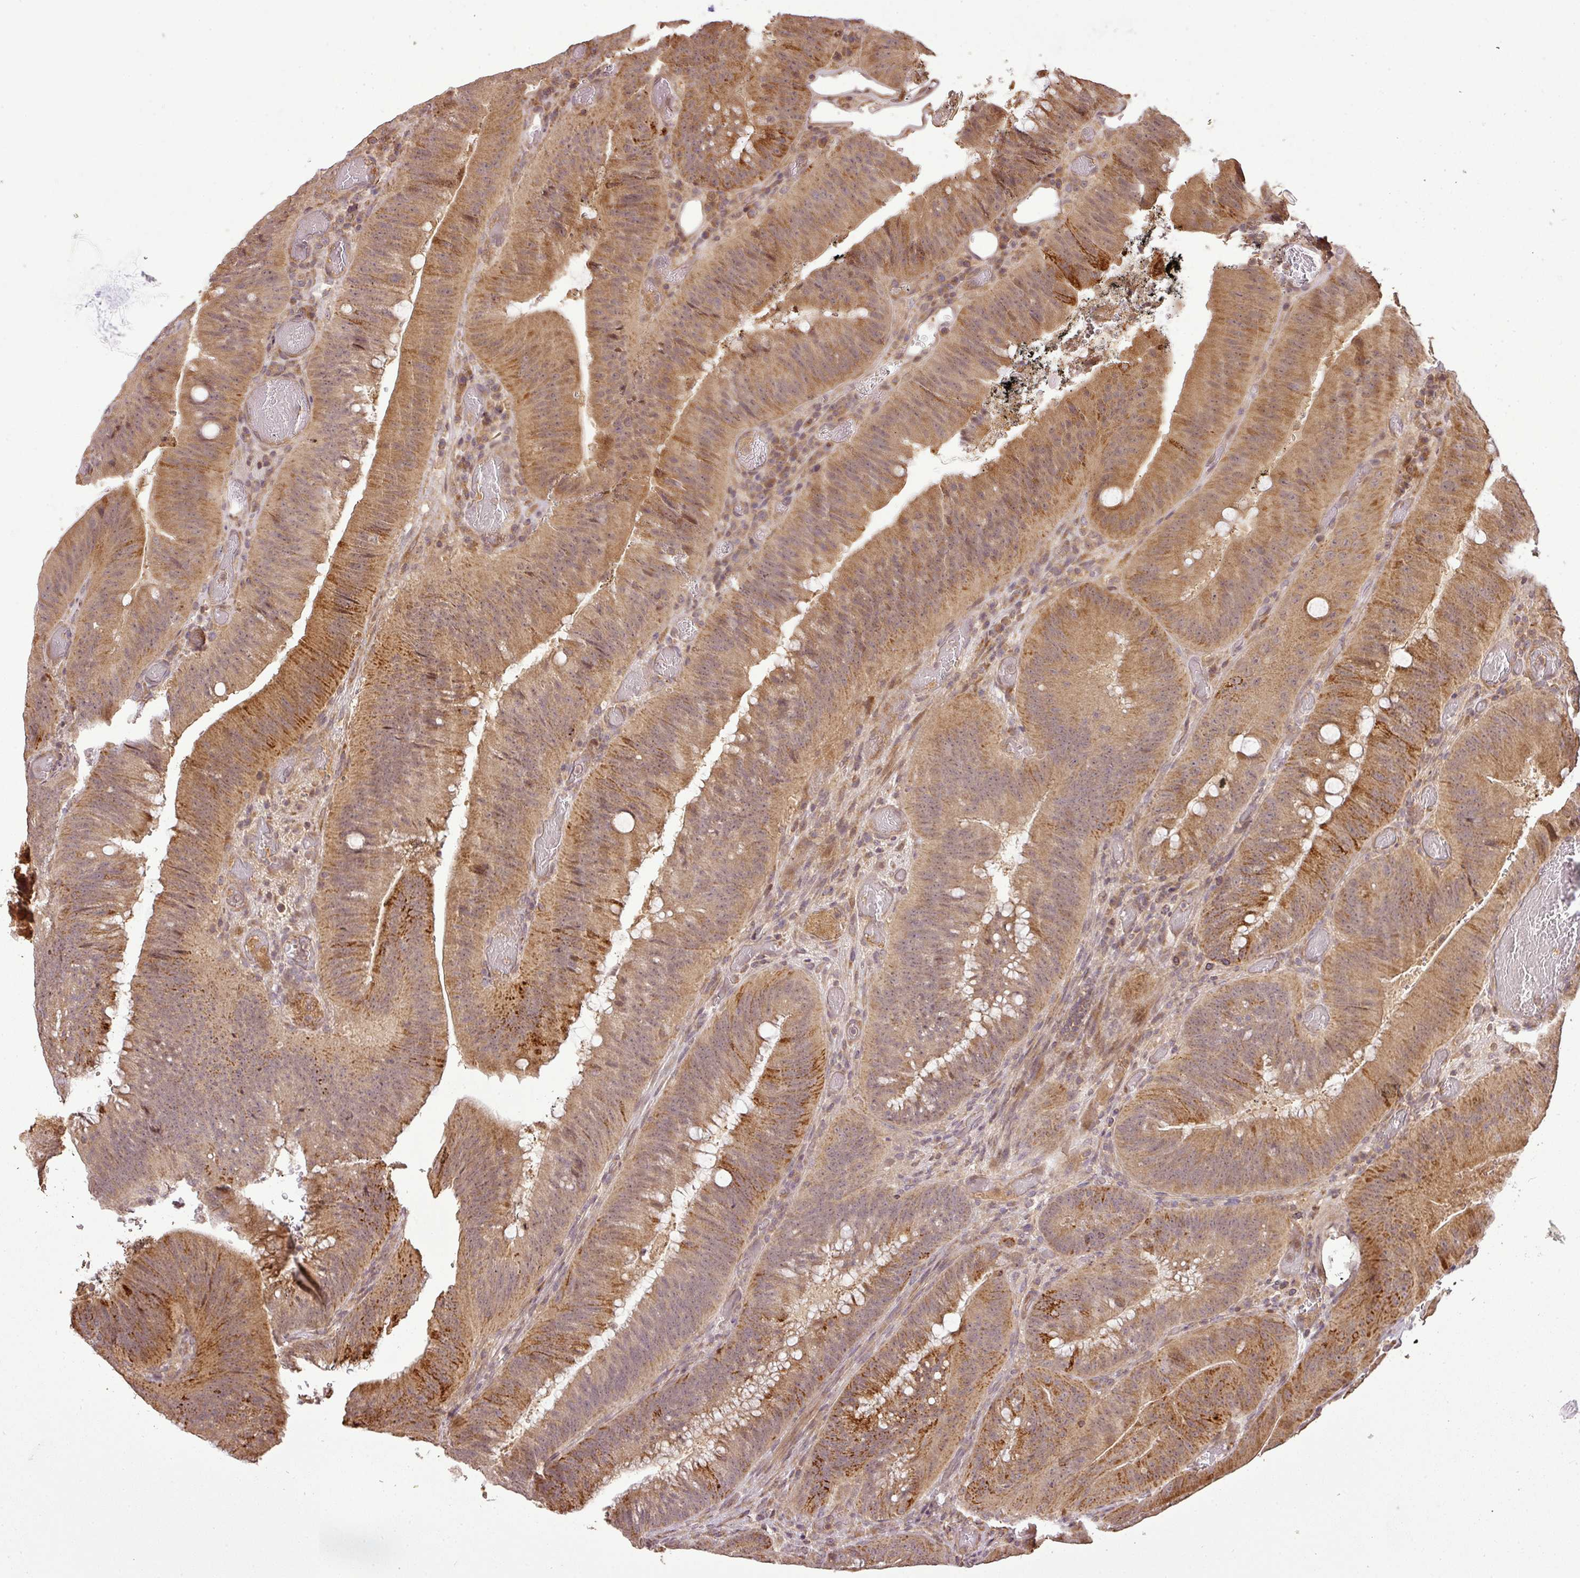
{"staining": {"intensity": "moderate", "quantity": ">75%", "location": "cytoplasmic/membranous,nuclear"}, "tissue": "colorectal cancer", "cell_type": "Tumor cells", "image_type": "cancer", "snomed": [{"axis": "morphology", "description": "Adenocarcinoma, NOS"}, {"axis": "topography", "description": "Colon"}], "caption": "This is an image of immunohistochemistry staining of colorectal adenocarcinoma, which shows moderate expression in the cytoplasmic/membranous and nuclear of tumor cells.", "gene": "FAIM", "patient": {"sex": "female", "age": 43}}